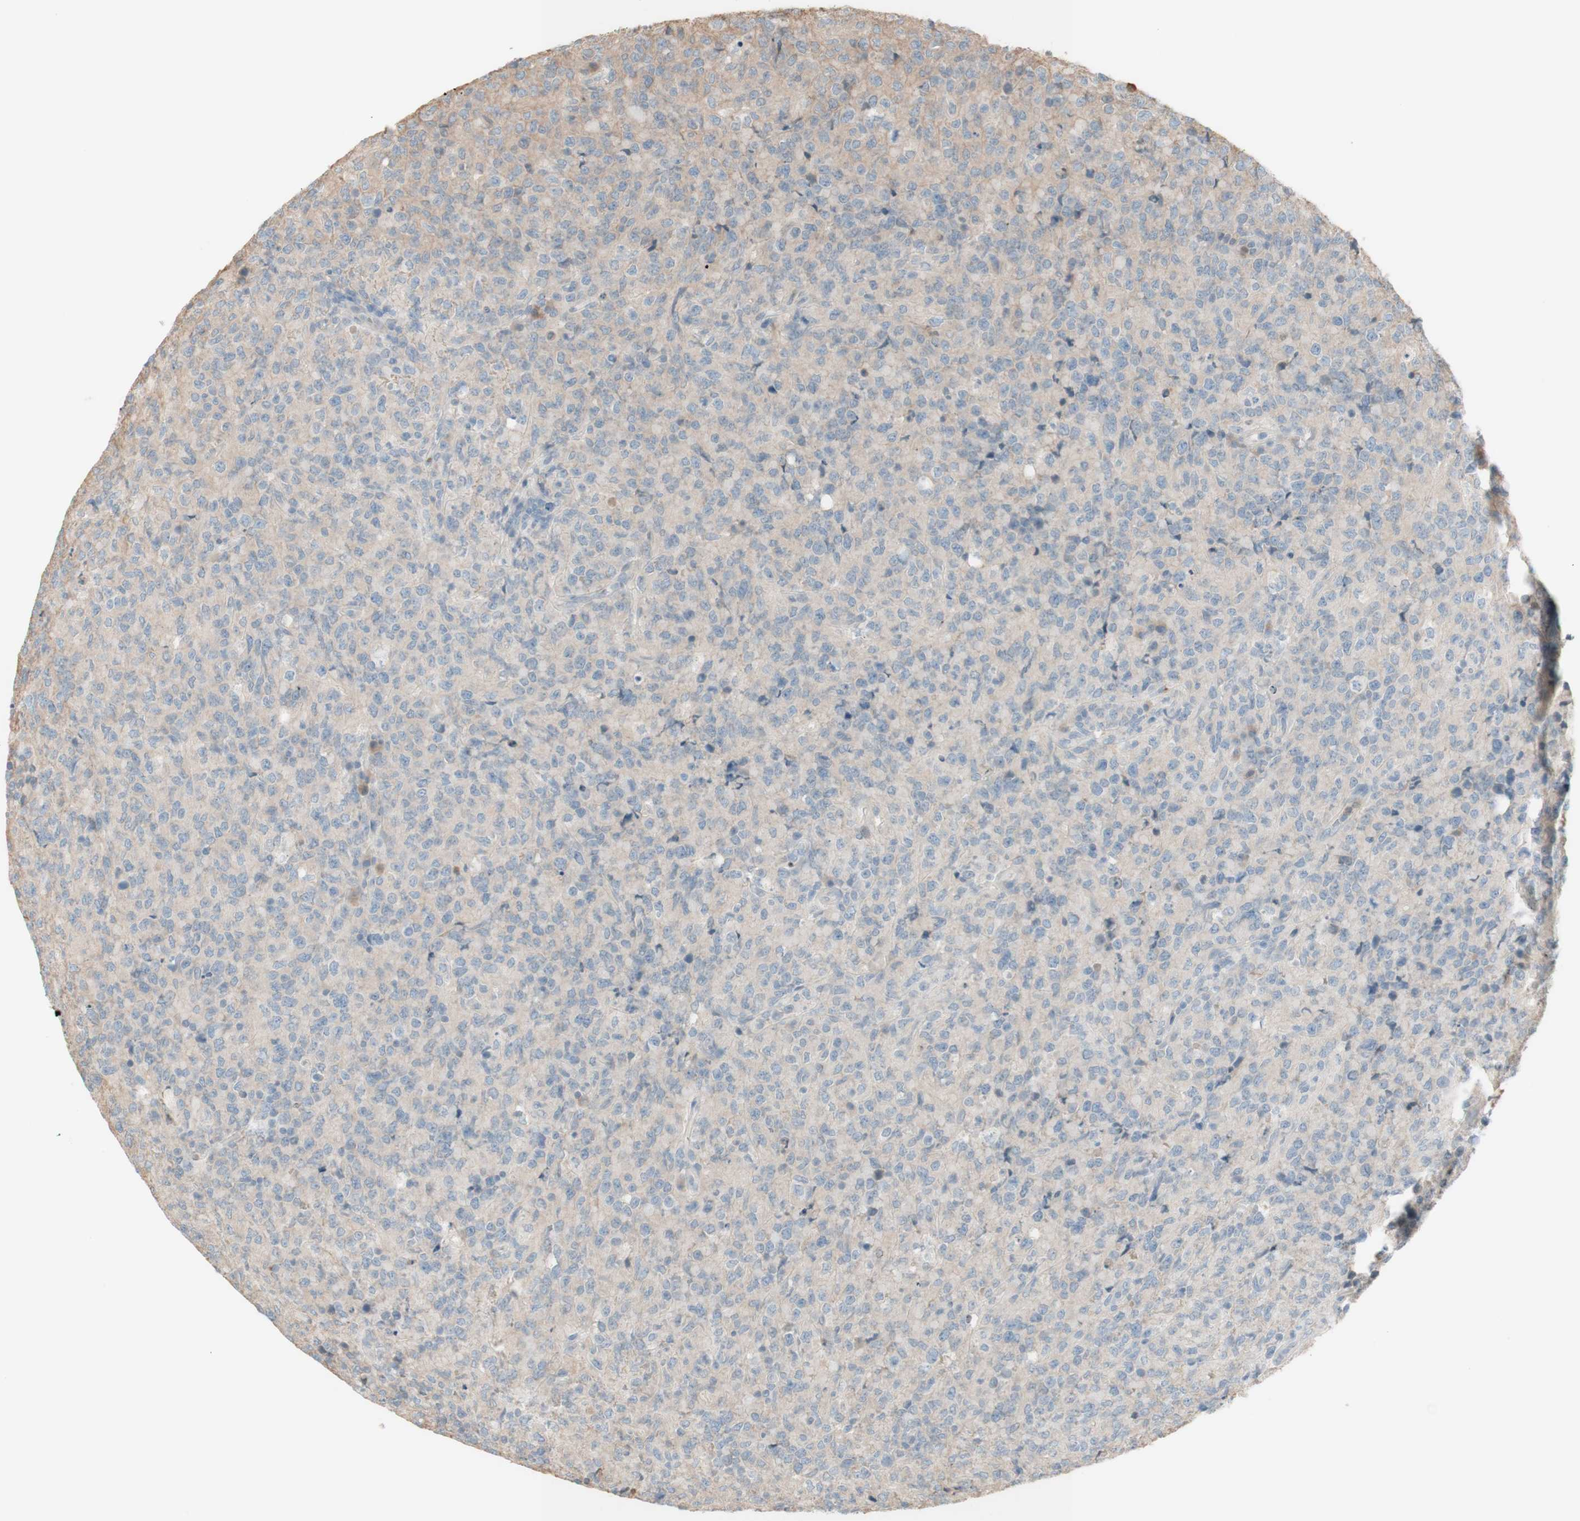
{"staining": {"intensity": "negative", "quantity": "none", "location": "none"}, "tissue": "lymphoma", "cell_type": "Tumor cells", "image_type": "cancer", "snomed": [{"axis": "morphology", "description": "Malignant lymphoma, non-Hodgkin's type, High grade"}, {"axis": "topography", "description": "Tonsil"}], "caption": "DAB (3,3'-diaminobenzidine) immunohistochemical staining of human lymphoma demonstrates no significant staining in tumor cells.", "gene": "IFNG", "patient": {"sex": "female", "age": 36}}